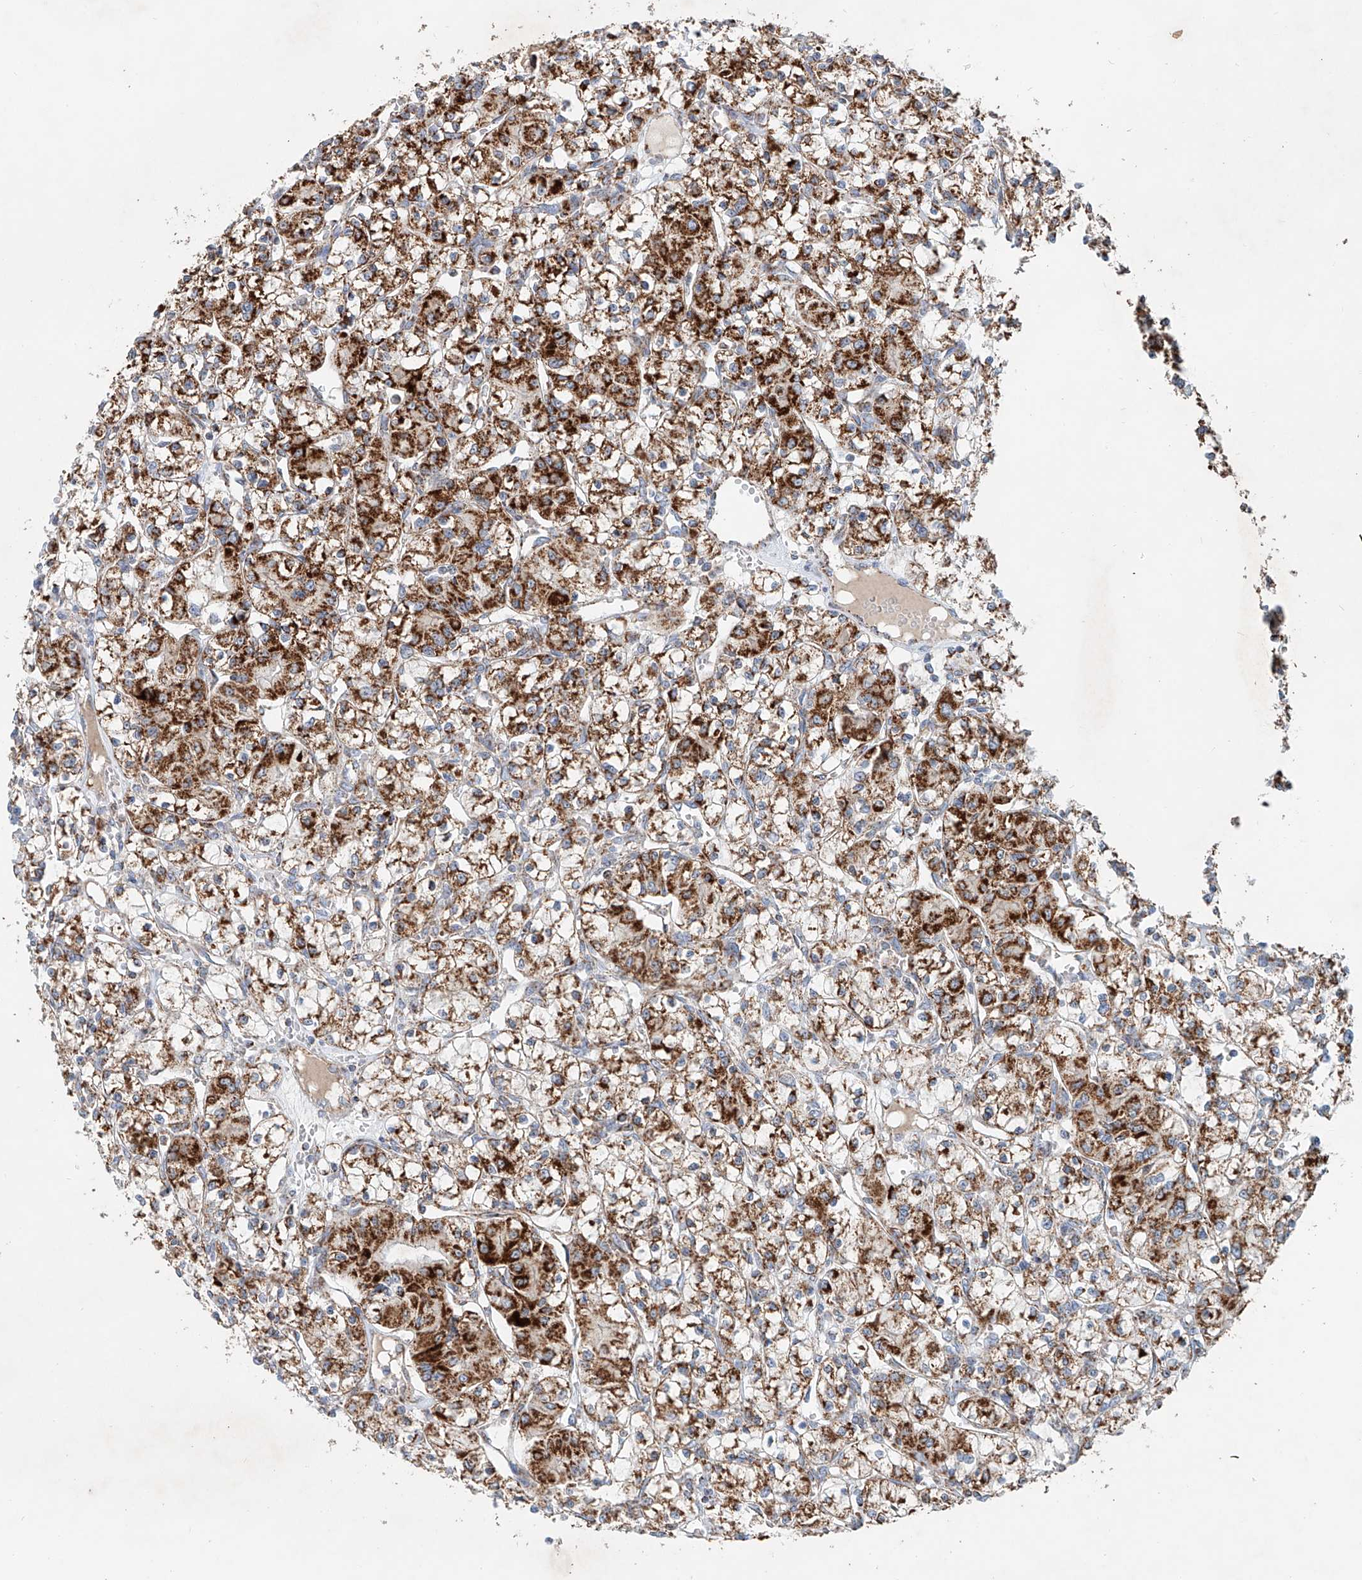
{"staining": {"intensity": "strong", "quantity": ">75%", "location": "cytoplasmic/membranous"}, "tissue": "renal cancer", "cell_type": "Tumor cells", "image_type": "cancer", "snomed": [{"axis": "morphology", "description": "Adenocarcinoma, NOS"}, {"axis": "topography", "description": "Kidney"}], "caption": "Immunohistochemistry photomicrograph of renal adenocarcinoma stained for a protein (brown), which exhibits high levels of strong cytoplasmic/membranous positivity in about >75% of tumor cells.", "gene": "CARD10", "patient": {"sex": "female", "age": 59}}